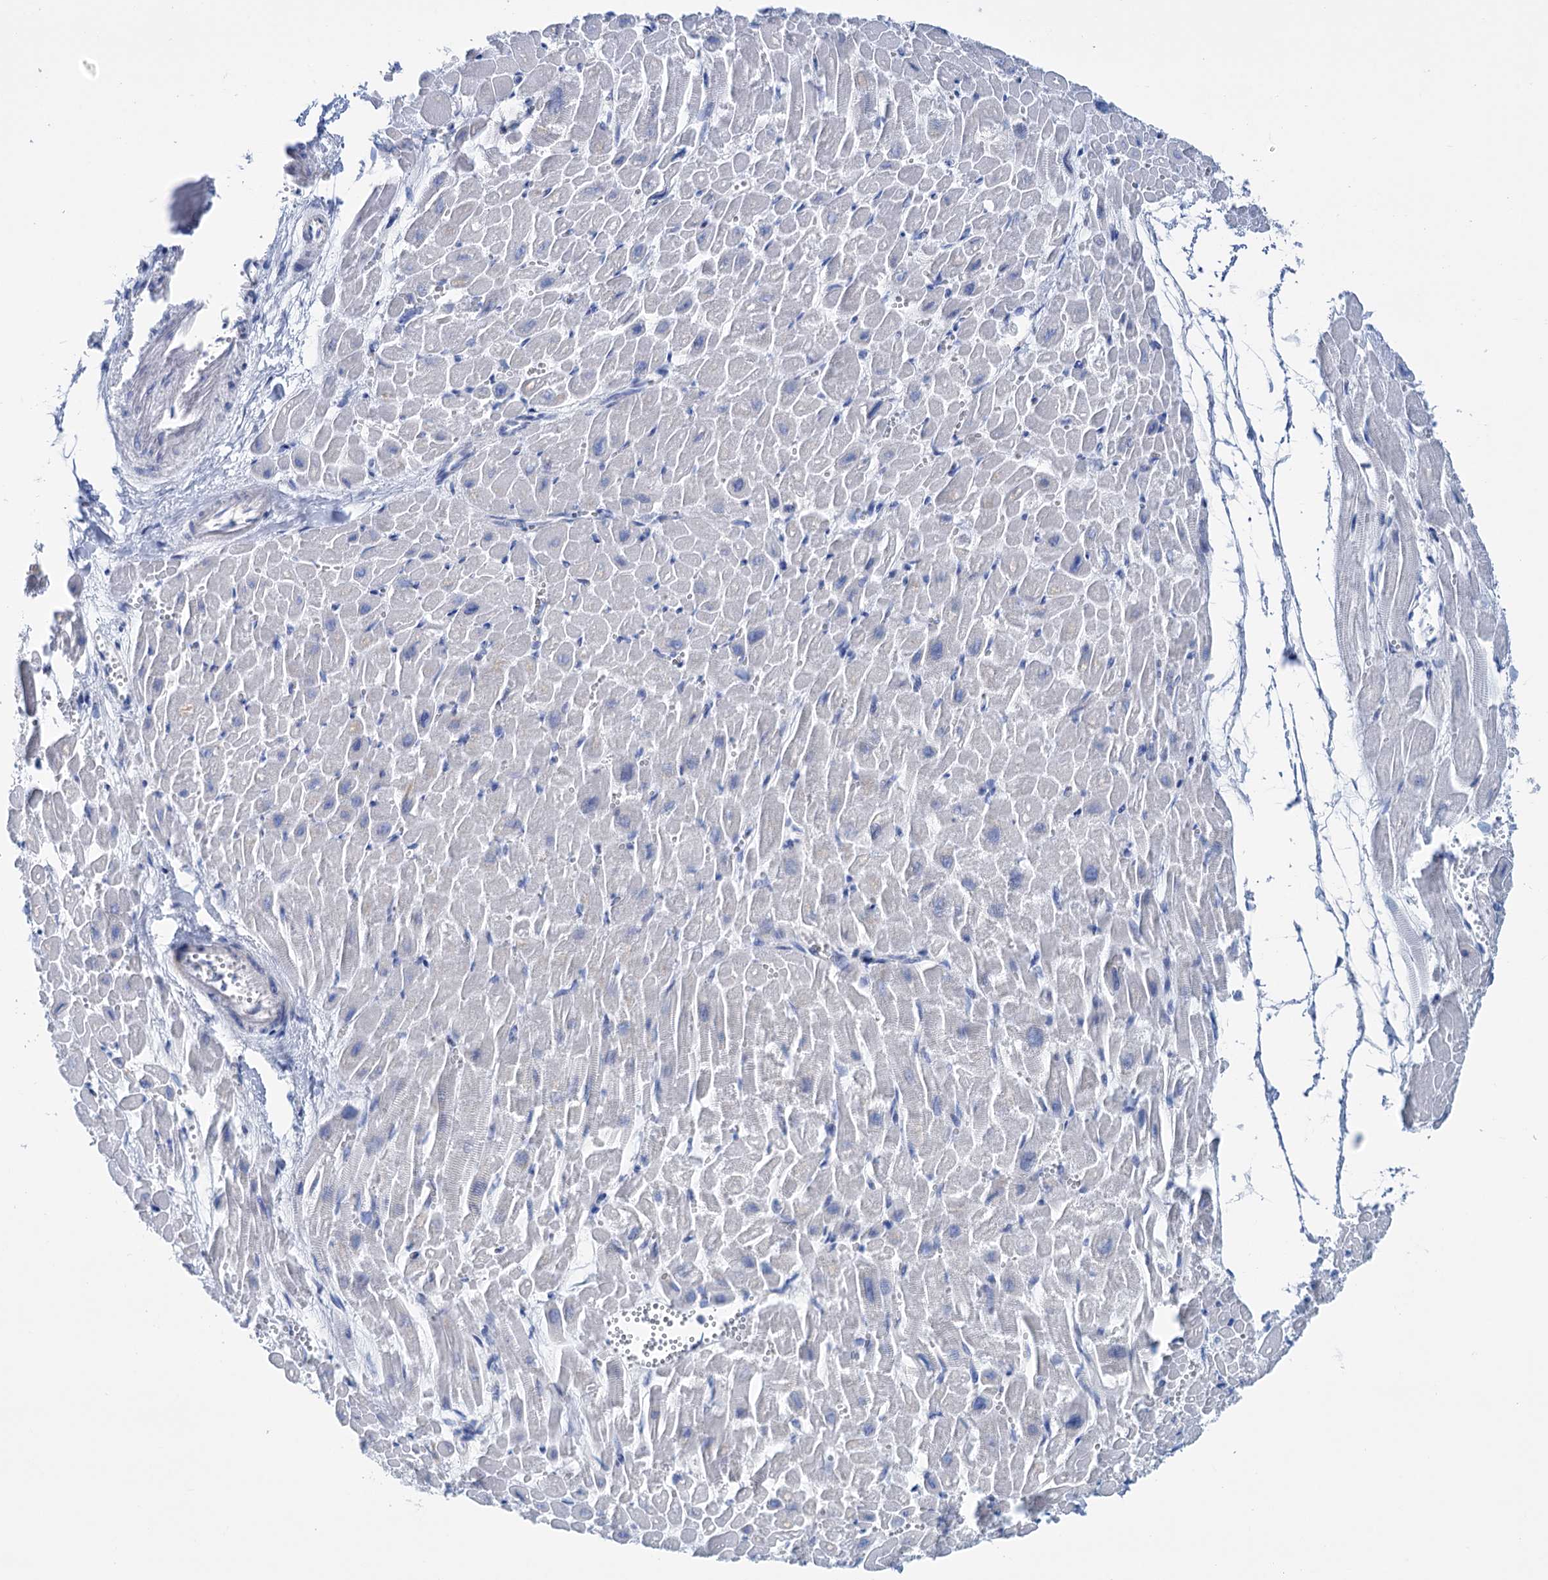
{"staining": {"intensity": "negative", "quantity": "none", "location": "none"}, "tissue": "heart muscle", "cell_type": "Cardiomyocytes", "image_type": "normal", "snomed": [{"axis": "morphology", "description": "Normal tissue, NOS"}, {"axis": "topography", "description": "Heart"}], "caption": "The photomicrograph reveals no significant expression in cardiomyocytes of heart muscle. (DAB (3,3'-diaminobenzidine) immunohistochemistry with hematoxylin counter stain).", "gene": "FAAP20", "patient": {"sex": "male", "age": 54}}